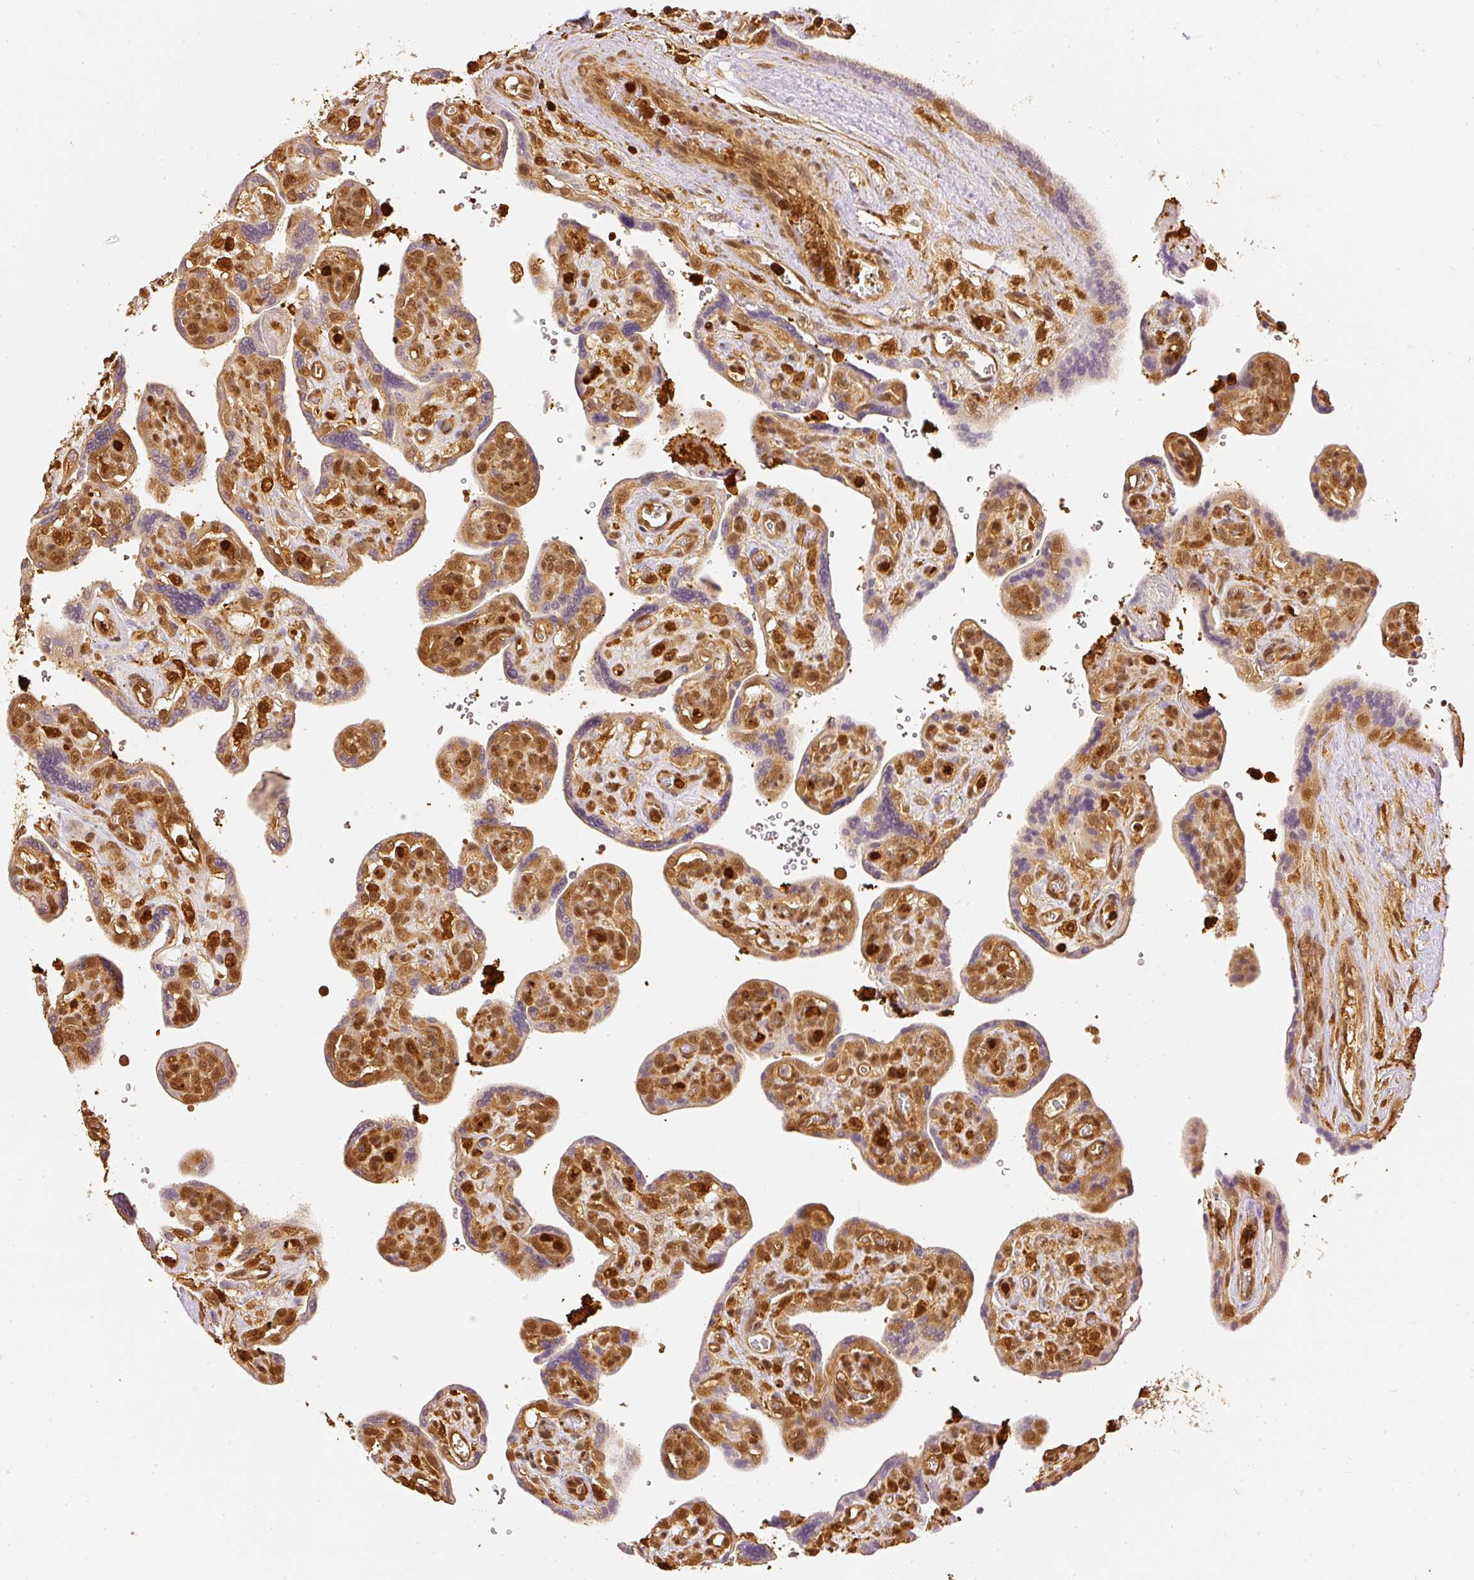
{"staining": {"intensity": "strong", "quantity": ">75%", "location": "cytoplasmic/membranous,nuclear"}, "tissue": "placenta", "cell_type": "Decidual cells", "image_type": "normal", "snomed": [{"axis": "morphology", "description": "Normal tissue, NOS"}, {"axis": "topography", "description": "Placenta"}], "caption": "Placenta stained with DAB immunohistochemistry displays high levels of strong cytoplasmic/membranous,nuclear staining in approximately >75% of decidual cells.", "gene": "PFN1", "patient": {"sex": "female", "age": 39}}